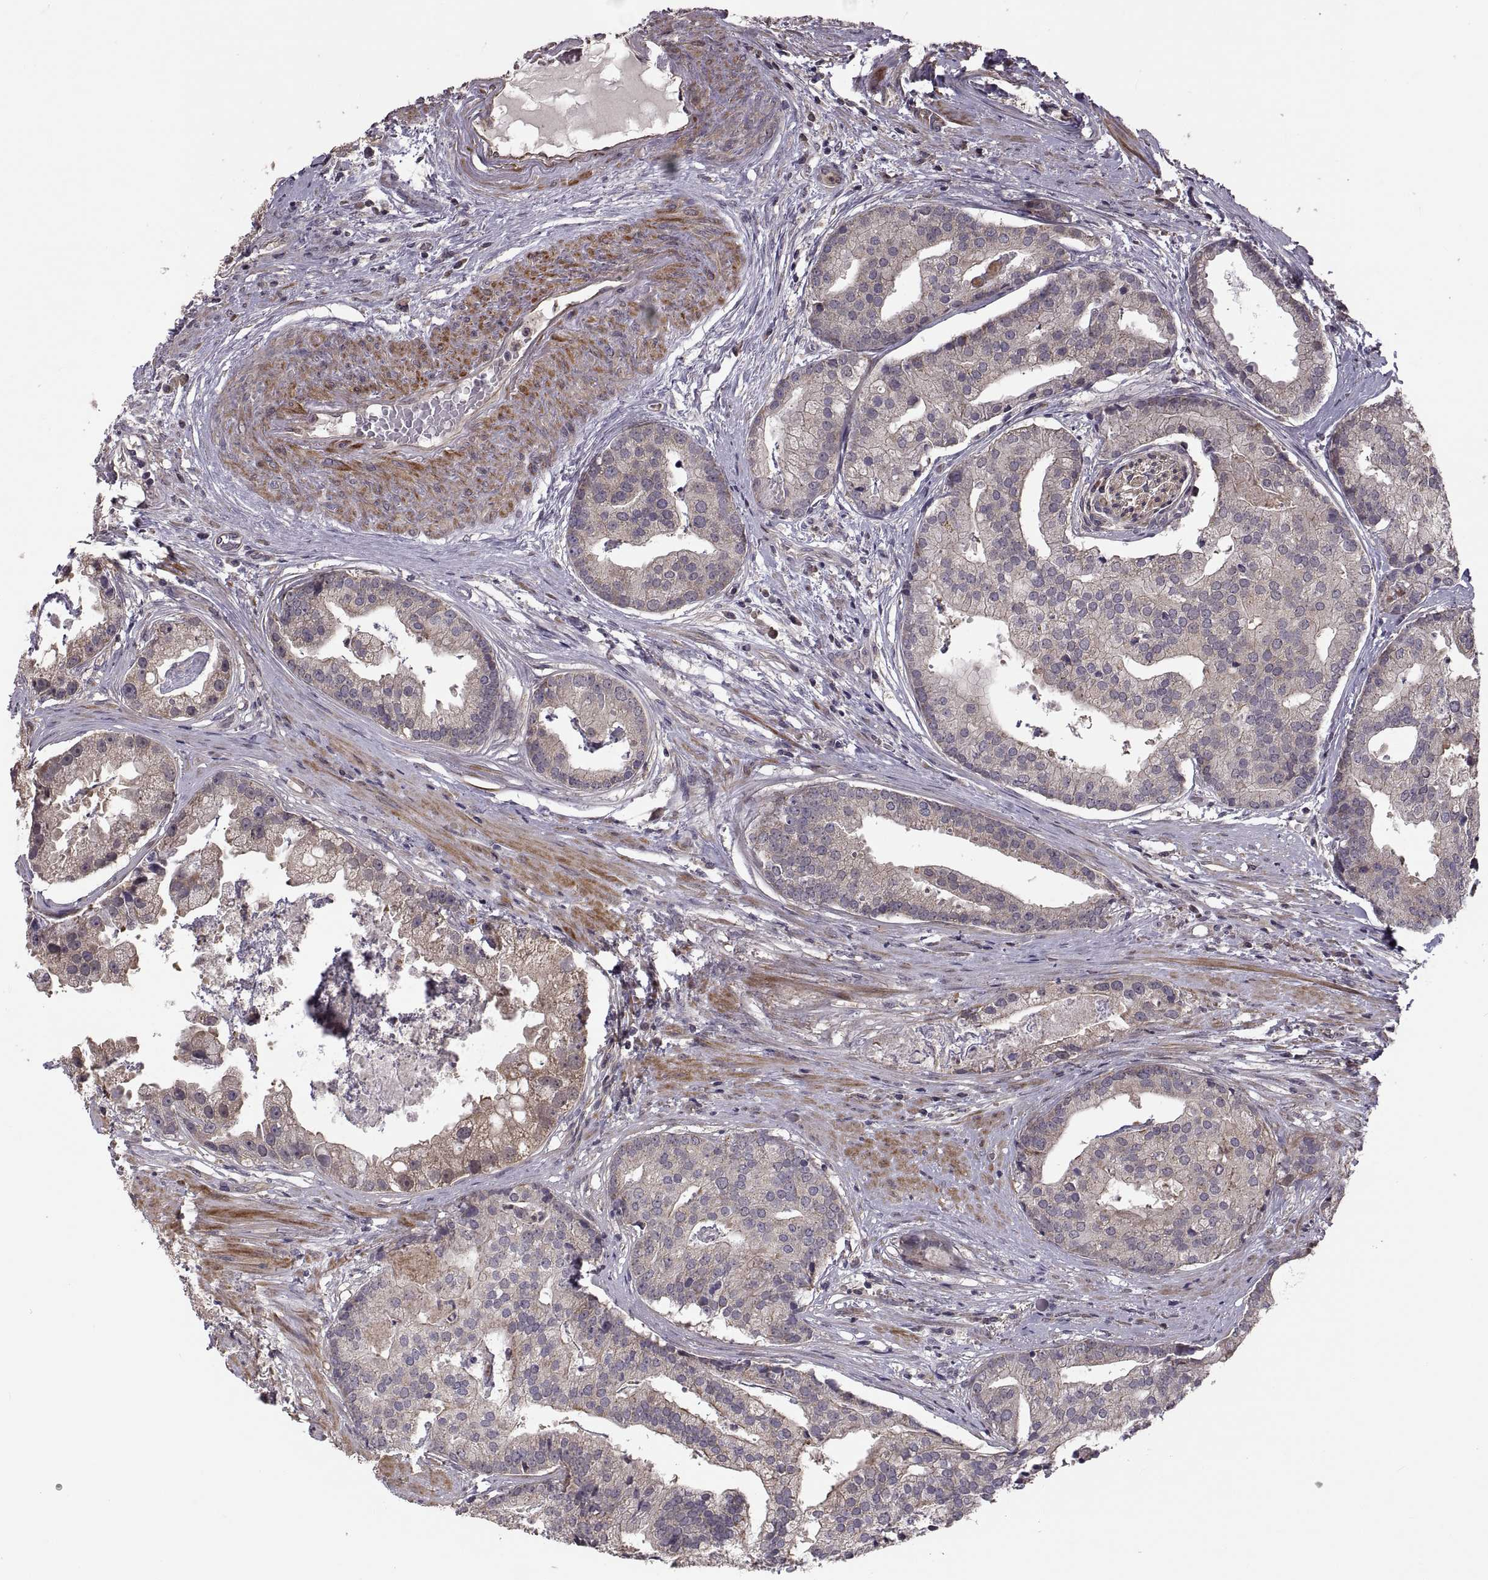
{"staining": {"intensity": "weak", "quantity": "<25%", "location": "cytoplasmic/membranous"}, "tissue": "prostate cancer", "cell_type": "Tumor cells", "image_type": "cancer", "snomed": [{"axis": "morphology", "description": "Adenocarcinoma, NOS"}, {"axis": "topography", "description": "Prostate and seminal vesicle, NOS"}, {"axis": "topography", "description": "Prostate"}], "caption": "Prostate cancer (adenocarcinoma) stained for a protein using immunohistochemistry reveals no positivity tumor cells.", "gene": "PMM2", "patient": {"sex": "male", "age": 44}}